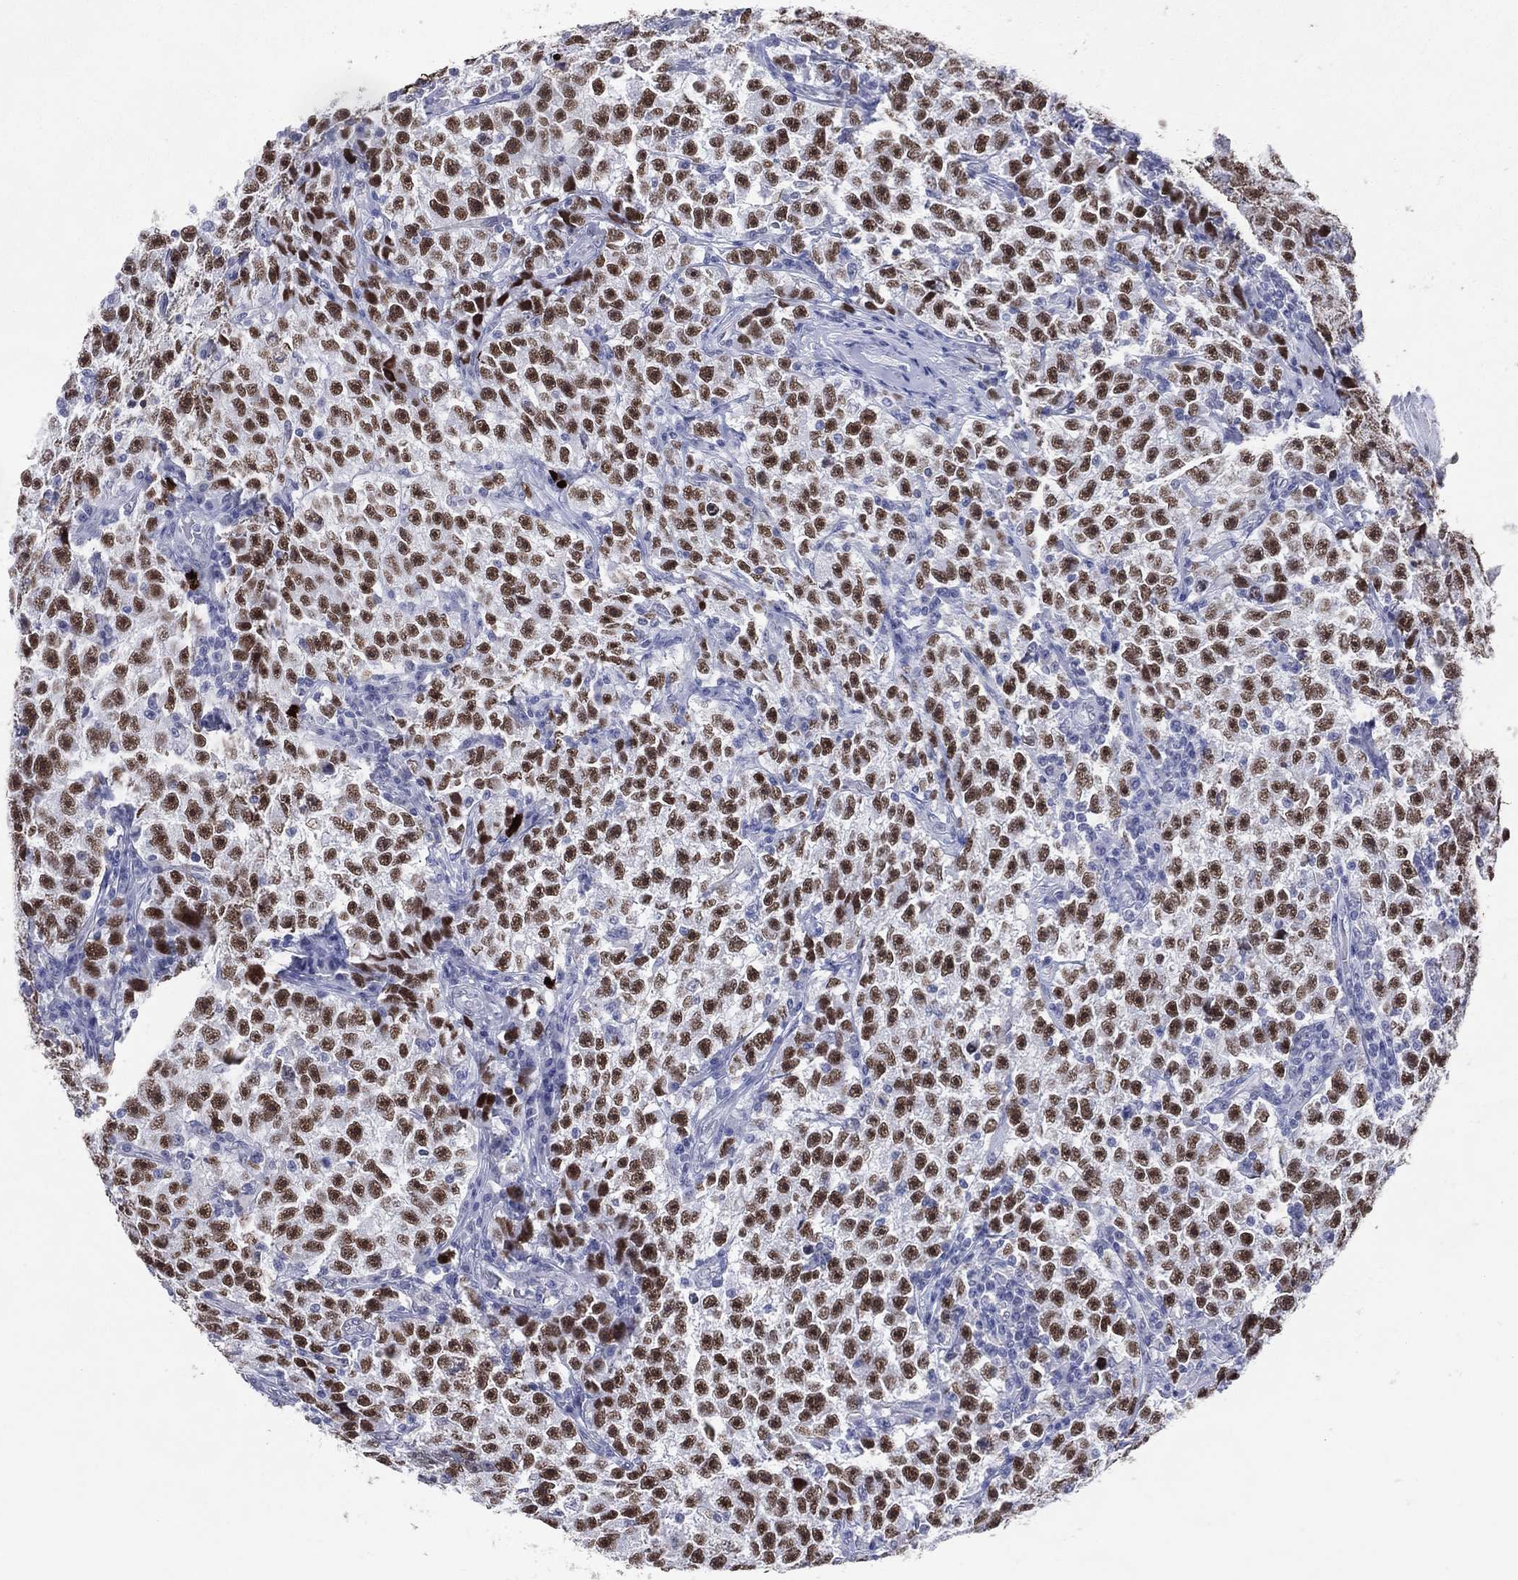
{"staining": {"intensity": "moderate", "quantity": ">75%", "location": "nuclear"}, "tissue": "testis cancer", "cell_type": "Tumor cells", "image_type": "cancer", "snomed": [{"axis": "morphology", "description": "Seminoma, NOS"}, {"axis": "topography", "description": "Testis"}], "caption": "Immunohistochemistry photomicrograph of neoplastic tissue: human testis cancer (seminoma) stained using immunohistochemistry shows medium levels of moderate protein expression localized specifically in the nuclear of tumor cells, appearing as a nuclear brown color.", "gene": "CFAP58", "patient": {"sex": "male", "age": 22}}